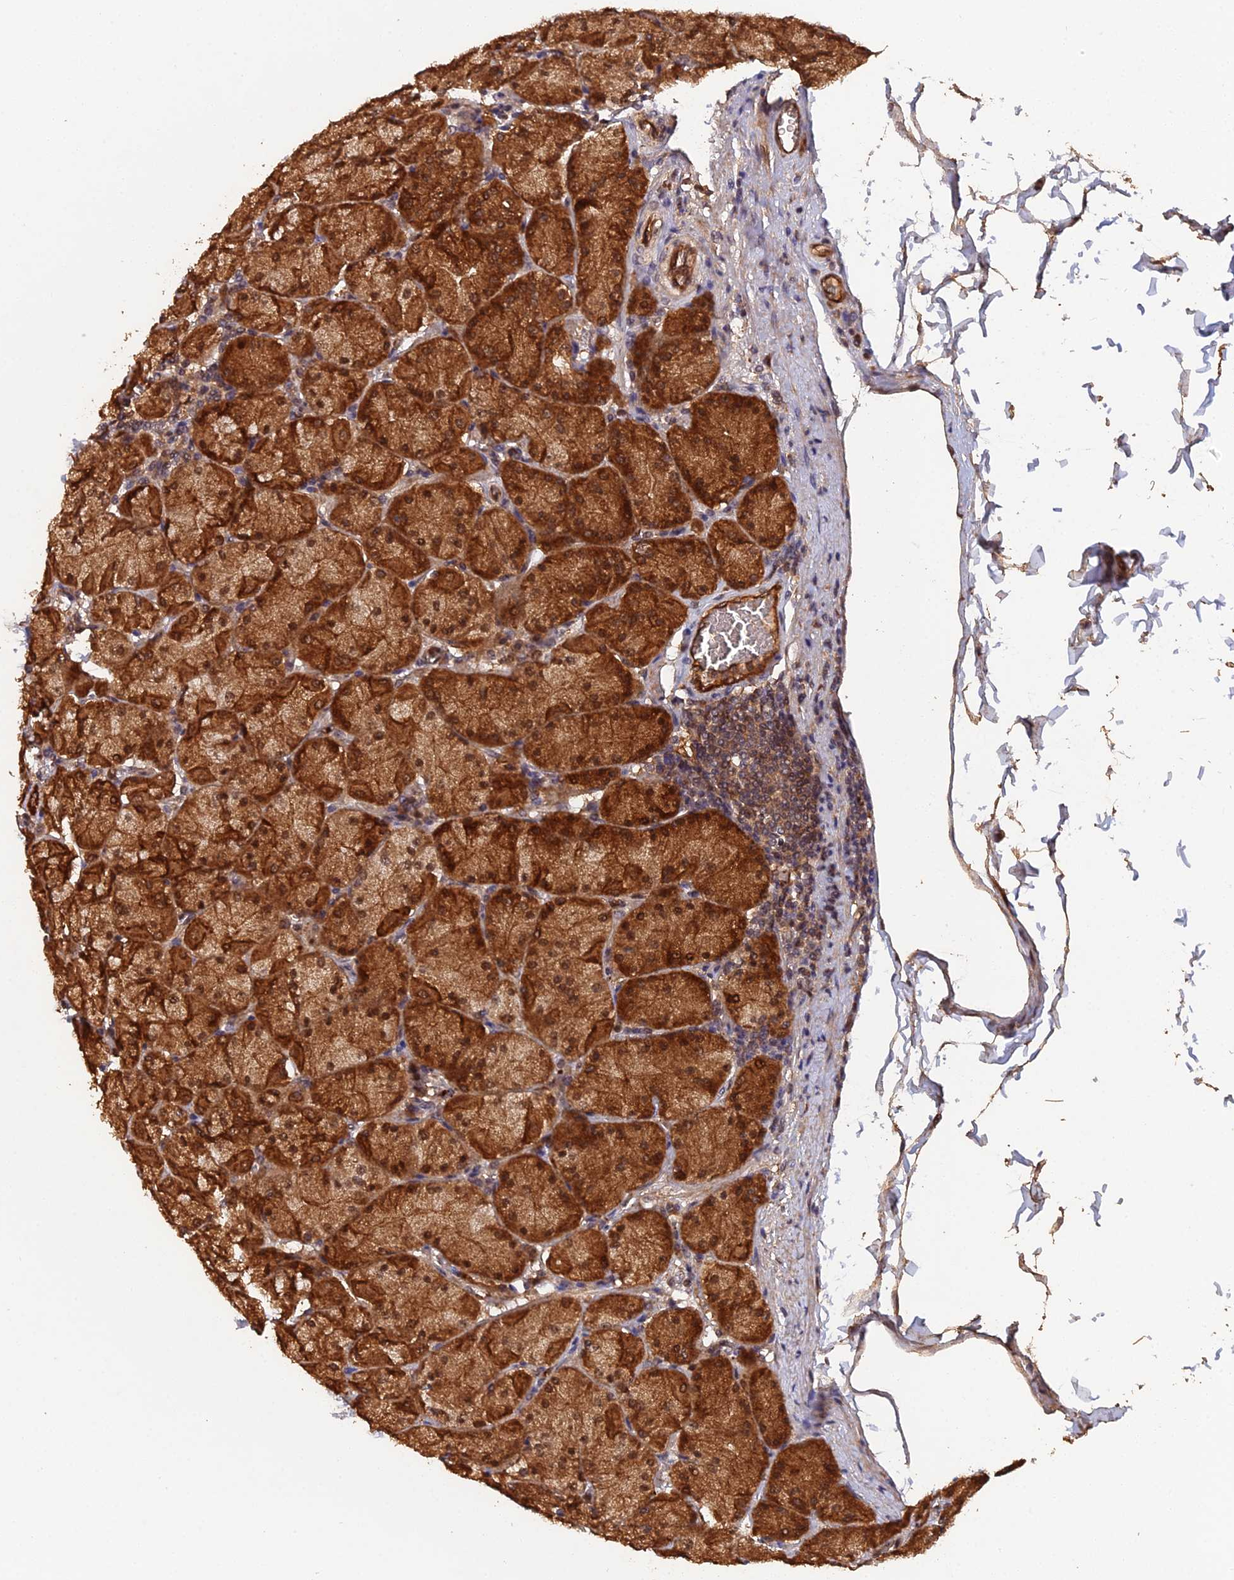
{"staining": {"intensity": "strong", "quantity": ">75%", "location": "cytoplasmic/membranous,nuclear"}, "tissue": "stomach", "cell_type": "Glandular cells", "image_type": "normal", "snomed": [{"axis": "morphology", "description": "Normal tissue, NOS"}, {"axis": "topography", "description": "Stomach, upper"}], "caption": "The photomicrograph demonstrates a brown stain indicating the presence of a protein in the cytoplasmic/membranous,nuclear of glandular cells in stomach.", "gene": "RALGAPA2", "patient": {"sex": "female", "age": 56}}